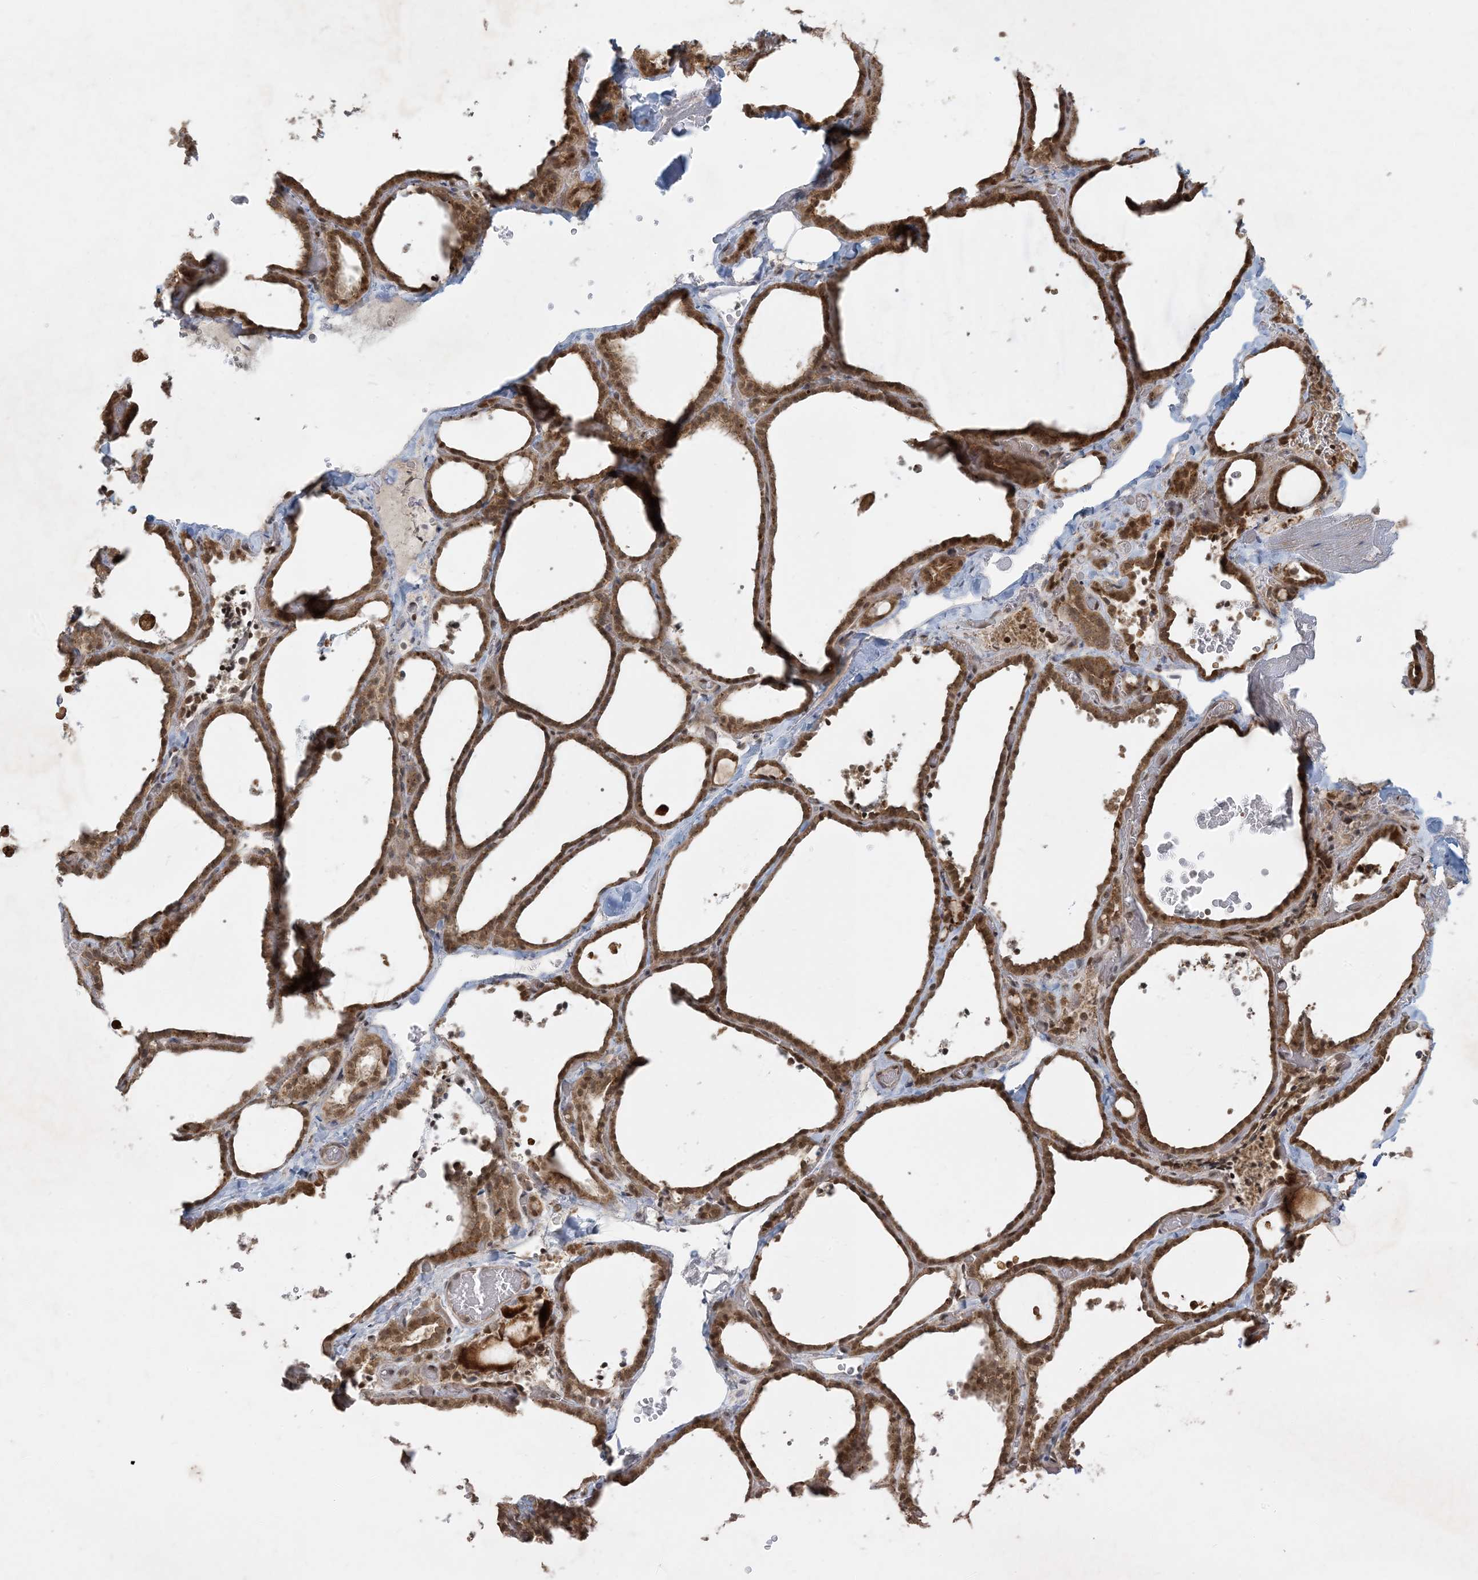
{"staining": {"intensity": "moderate", "quantity": ">75%", "location": "cytoplasmic/membranous,nuclear"}, "tissue": "thyroid gland", "cell_type": "Glandular cells", "image_type": "normal", "snomed": [{"axis": "morphology", "description": "Normal tissue, NOS"}, {"axis": "topography", "description": "Thyroid gland"}], "caption": "A brown stain labels moderate cytoplasmic/membranous,nuclear staining of a protein in glandular cells of unremarkable thyroid gland.", "gene": "BCORL1", "patient": {"sex": "female", "age": 22}}